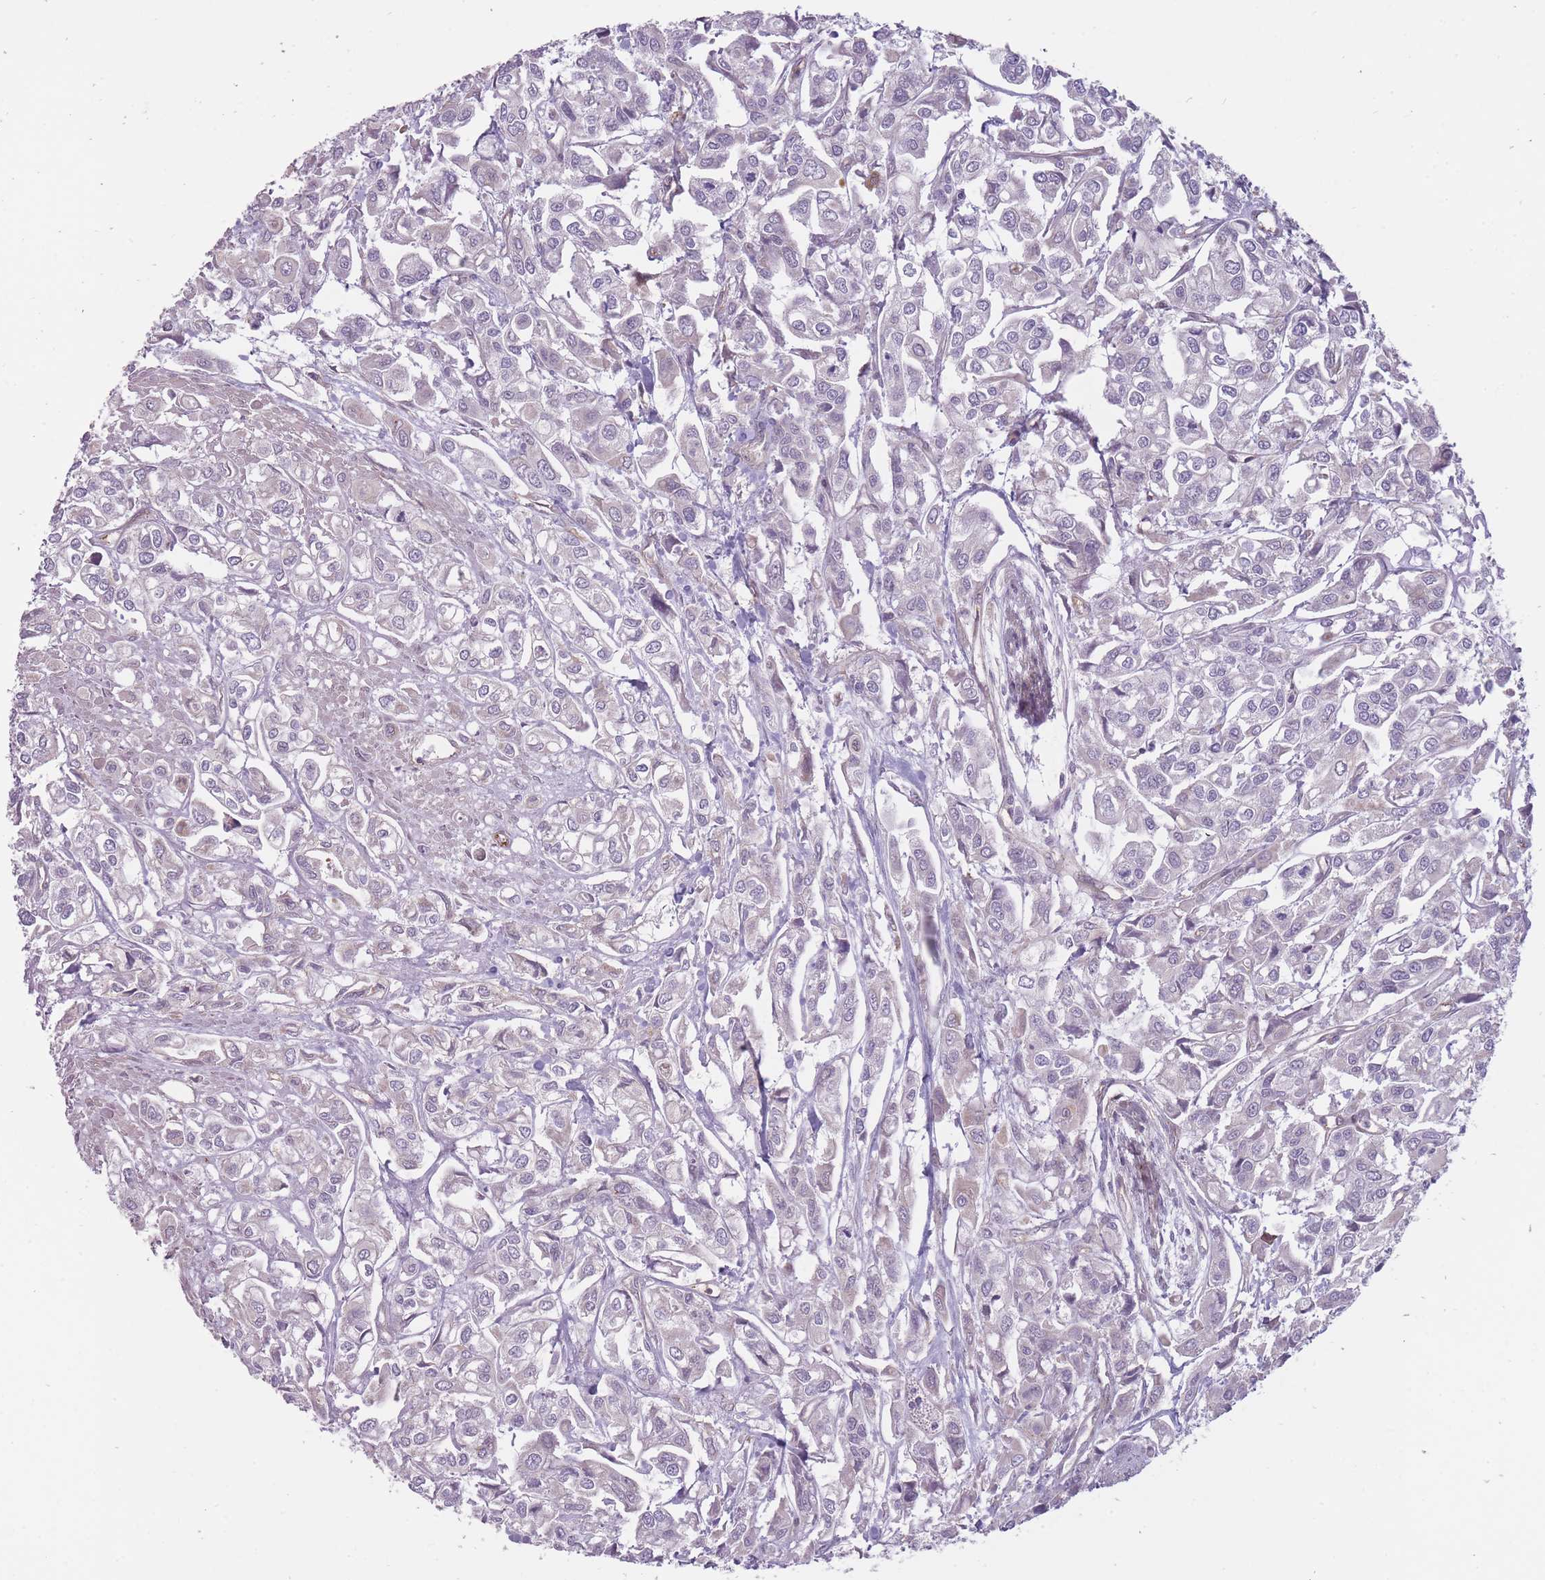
{"staining": {"intensity": "negative", "quantity": "none", "location": "none"}, "tissue": "urothelial cancer", "cell_type": "Tumor cells", "image_type": "cancer", "snomed": [{"axis": "morphology", "description": "Urothelial carcinoma, High grade"}, {"axis": "topography", "description": "Urinary bladder"}], "caption": "Histopathology image shows no significant protein staining in tumor cells of urothelial cancer. (DAB (3,3'-diaminobenzidine) IHC with hematoxylin counter stain).", "gene": "PGRMC2", "patient": {"sex": "male", "age": 67}}